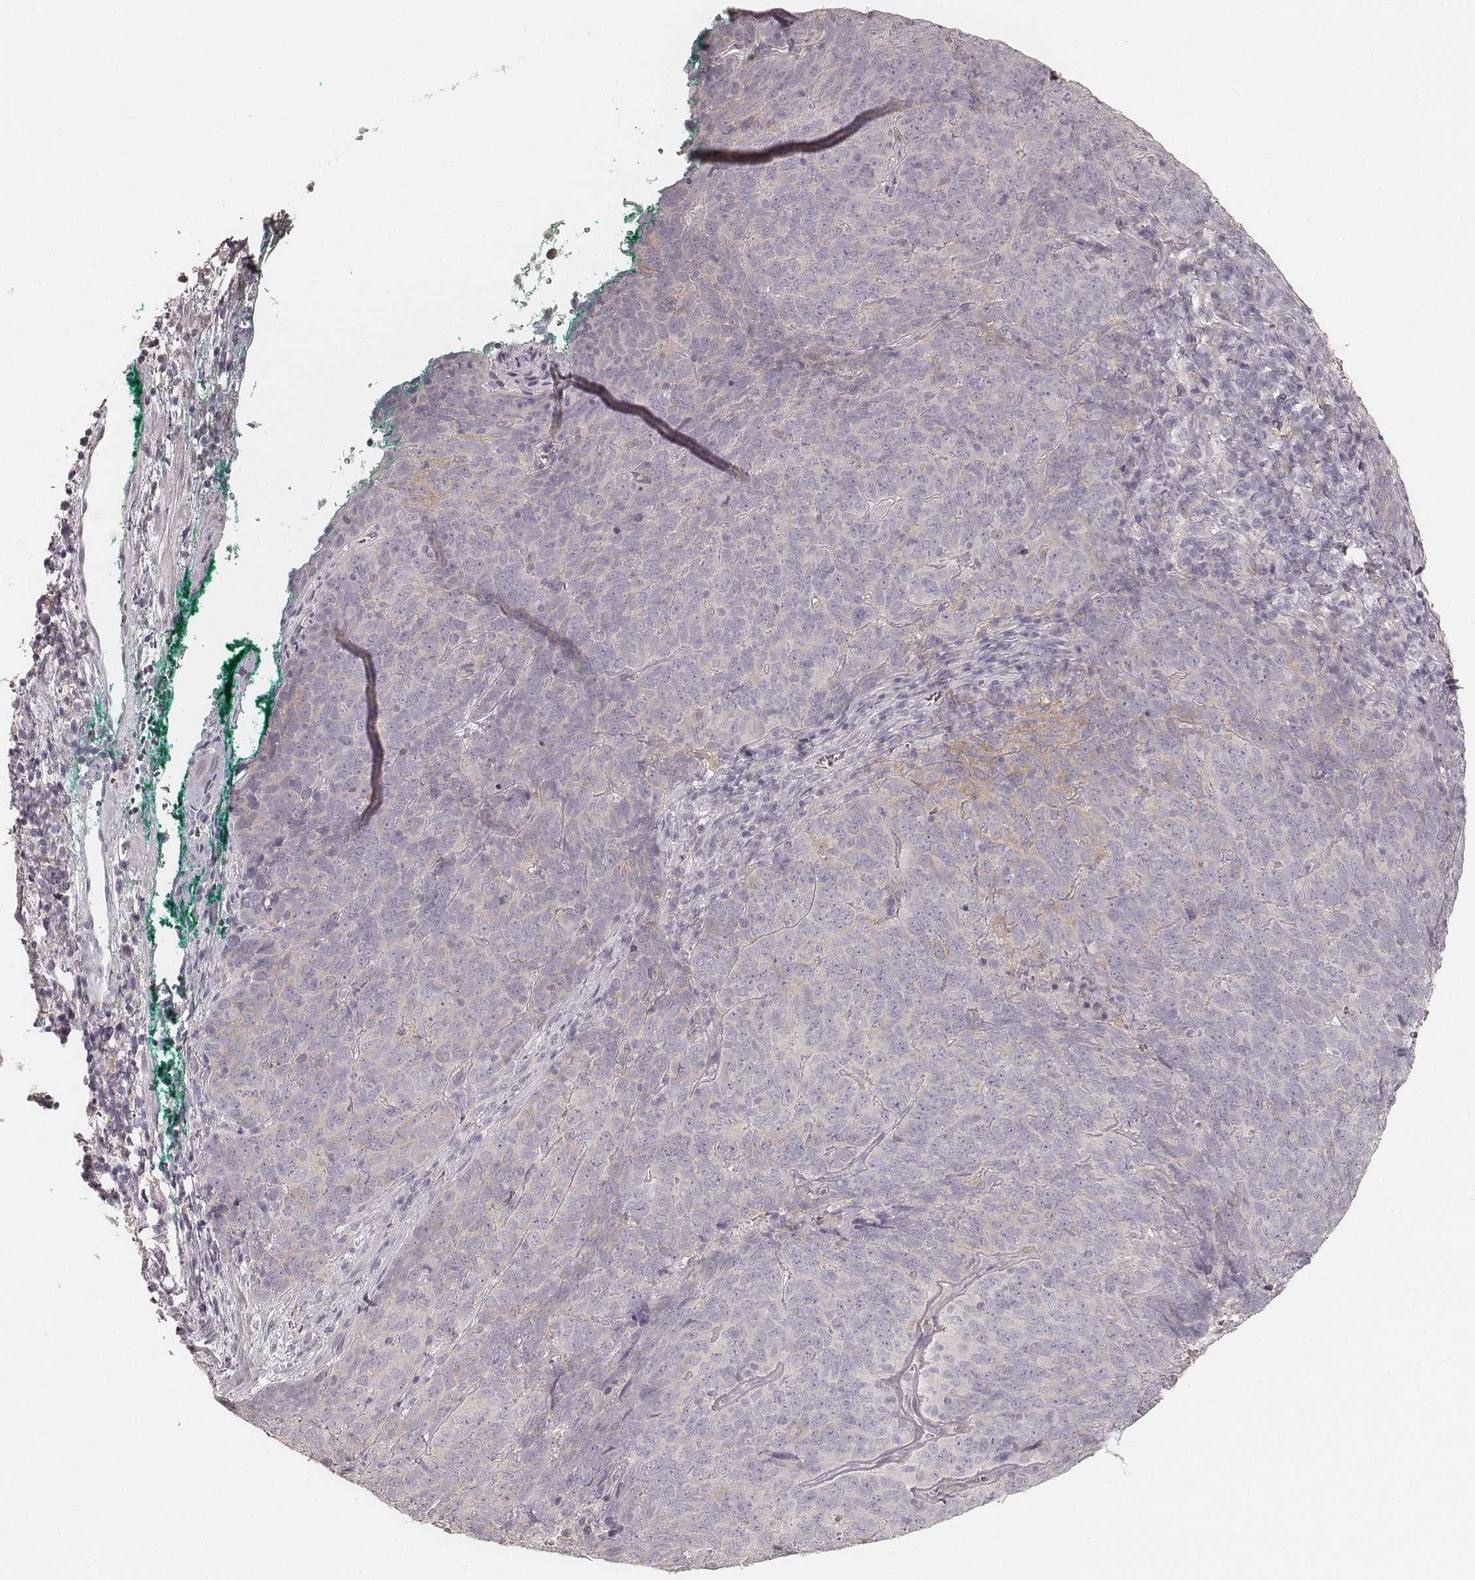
{"staining": {"intensity": "negative", "quantity": "none", "location": "none"}, "tissue": "skin cancer", "cell_type": "Tumor cells", "image_type": "cancer", "snomed": [{"axis": "morphology", "description": "Squamous cell carcinoma, NOS"}, {"axis": "topography", "description": "Skin"}, {"axis": "topography", "description": "Anal"}], "caption": "Immunohistochemistry (IHC) histopathology image of neoplastic tissue: skin cancer stained with DAB exhibits no significant protein staining in tumor cells. (Immunohistochemistry (IHC), brightfield microscopy, high magnification).", "gene": "FMNL2", "patient": {"sex": "female", "age": 51}}